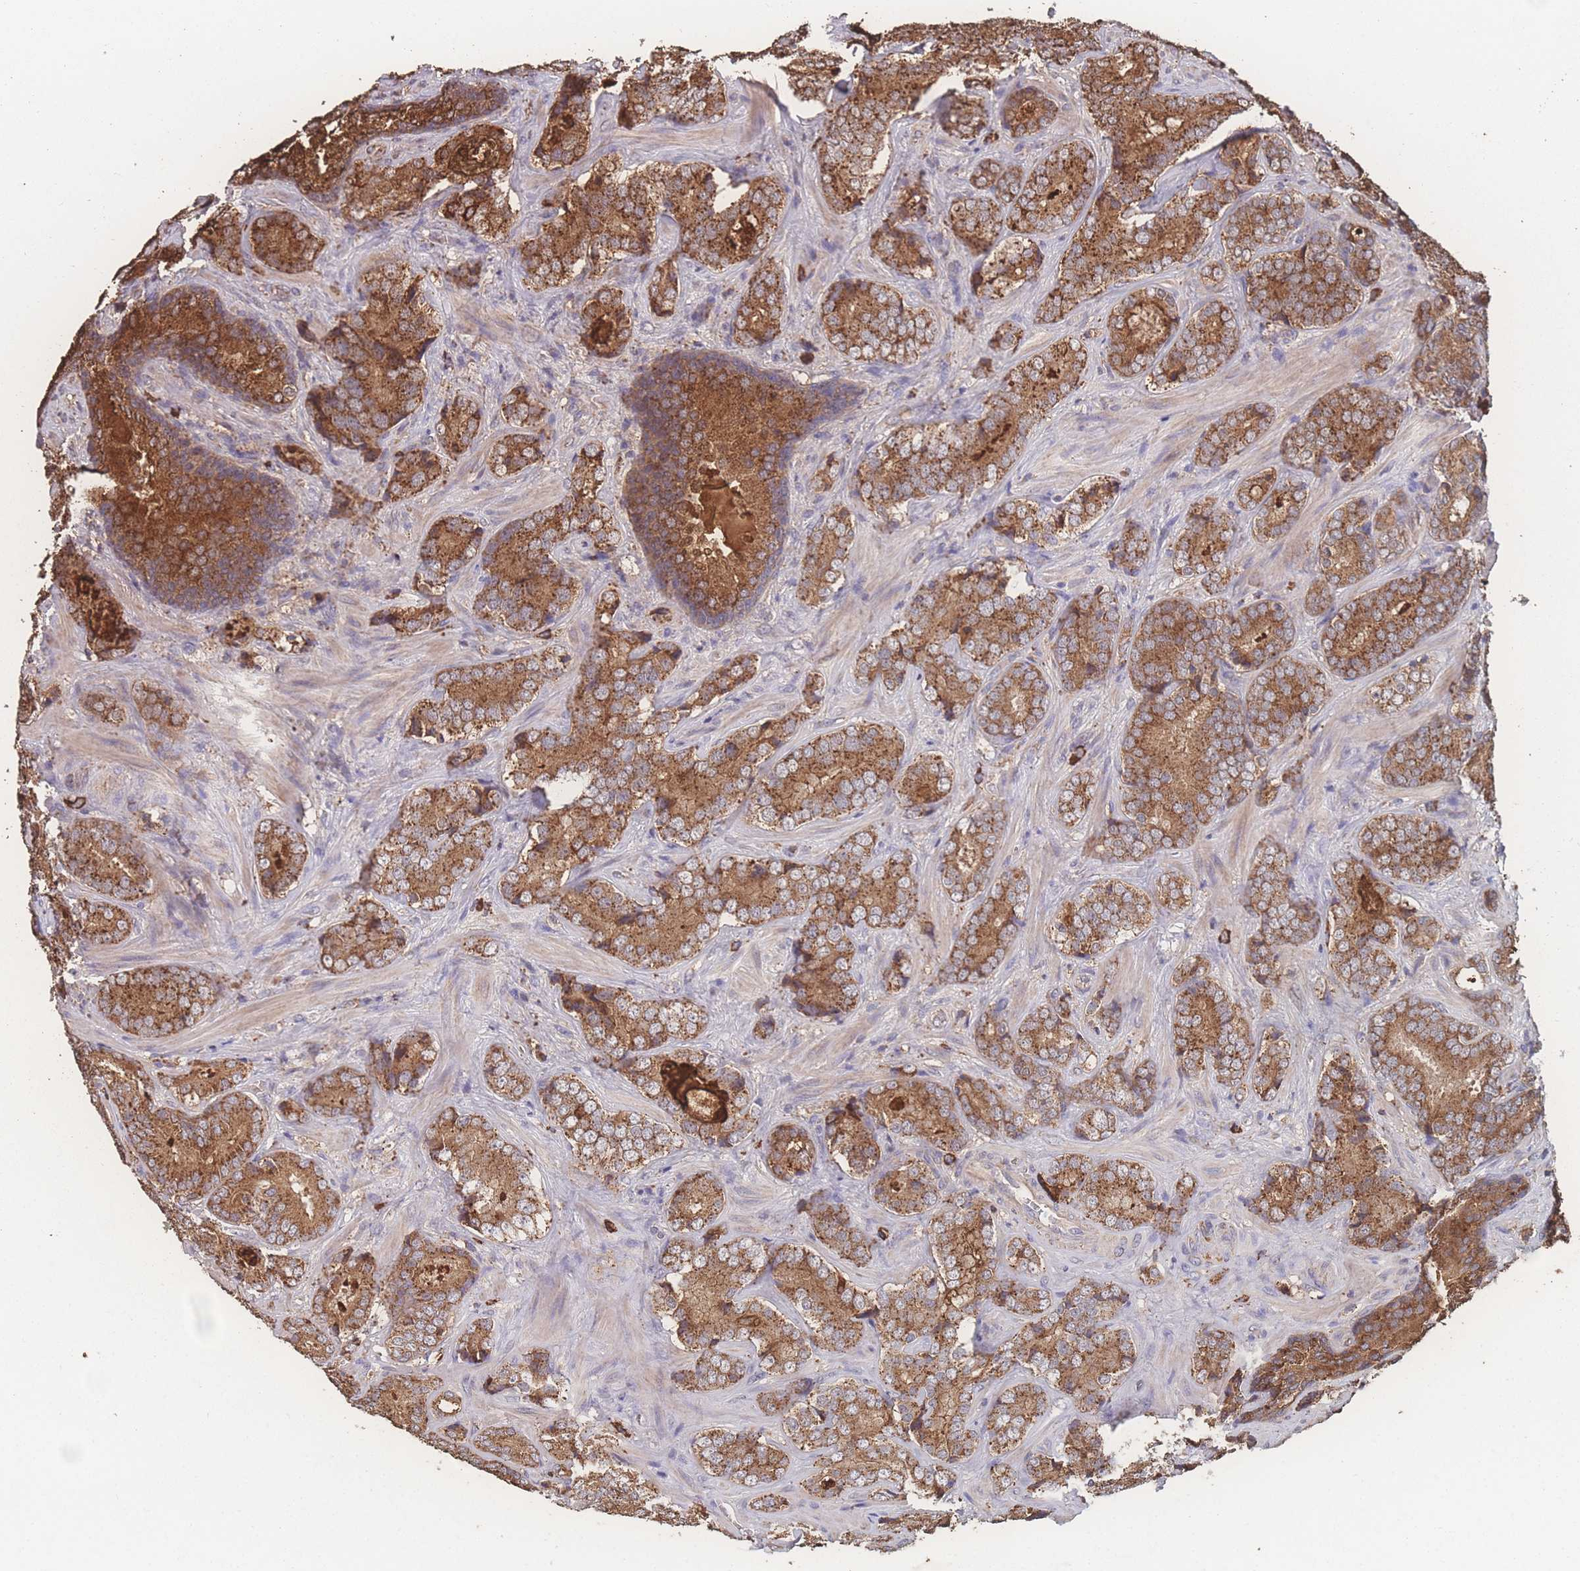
{"staining": {"intensity": "strong", "quantity": ">75%", "location": "cytoplasmic/membranous"}, "tissue": "prostate cancer", "cell_type": "Tumor cells", "image_type": "cancer", "snomed": [{"axis": "morphology", "description": "Adenocarcinoma, Low grade"}, {"axis": "topography", "description": "Prostate"}], "caption": "Prostate adenocarcinoma (low-grade) stained with immunohistochemistry reveals strong cytoplasmic/membranous expression in about >75% of tumor cells. (DAB IHC, brown staining for protein, blue staining for nuclei).", "gene": "SGSM3", "patient": {"sex": "male", "age": 58}}